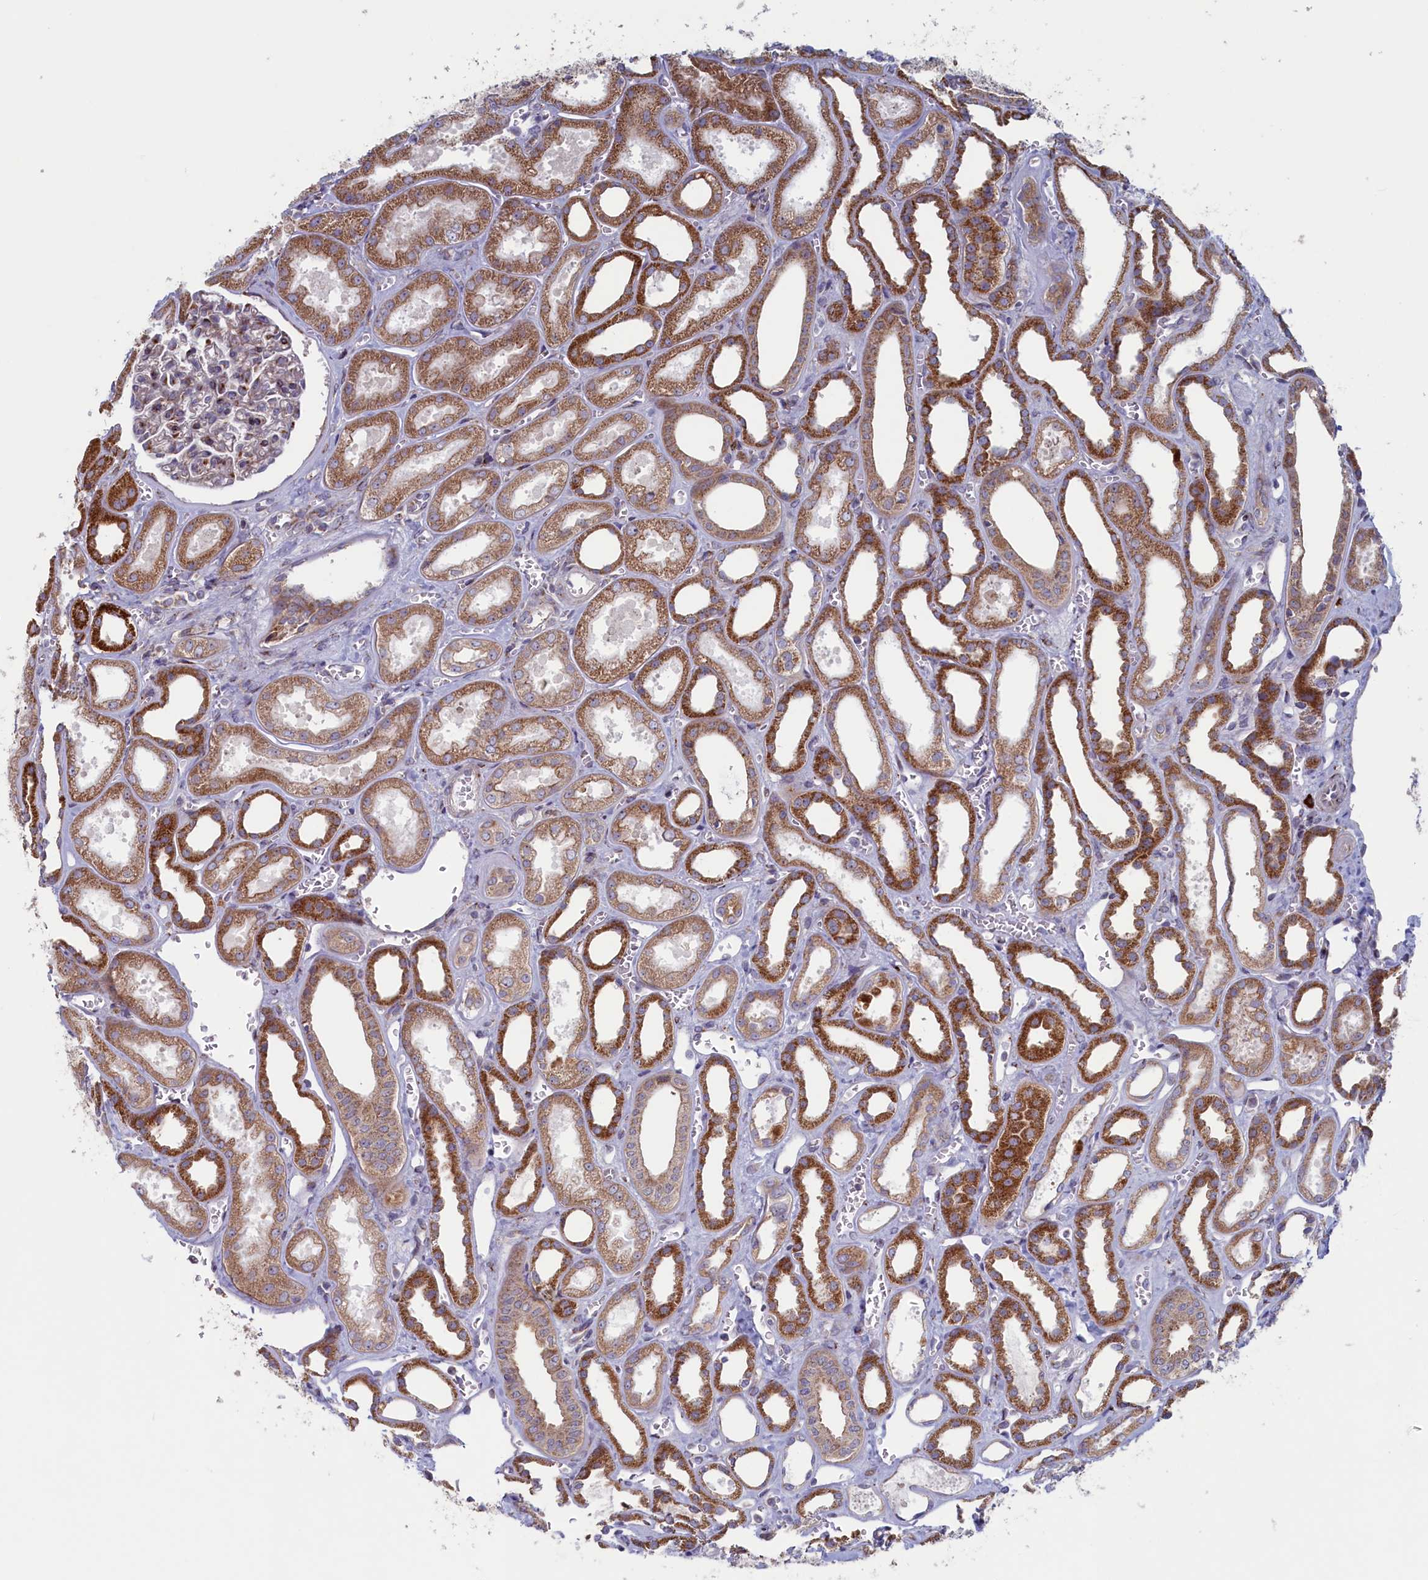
{"staining": {"intensity": "moderate", "quantity": "25%-75%", "location": "cytoplasmic/membranous"}, "tissue": "kidney", "cell_type": "Cells in glomeruli", "image_type": "normal", "snomed": [{"axis": "morphology", "description": "Normal tissue, NOS"}, {"axis": "morphology", "description": "Adenocarcinoma, NOS"}, {"axis": "topography", "description": "Kidney"}], "caption": "Brown immunohistochemical staining in normal human kidney demonstrates moderate cytoplasmic/membranous expression in approximately 25%-75% of cells in glomeruli. The staining was performed using DAB (3,3'-diaminobenzidine) to visualize the protein expression in brown, while the nuclei were stained in blue with hematoxylin (Magnification: 20x).", "gene": "MTFMT", "patient": {"sex": "female", "age": 68}}